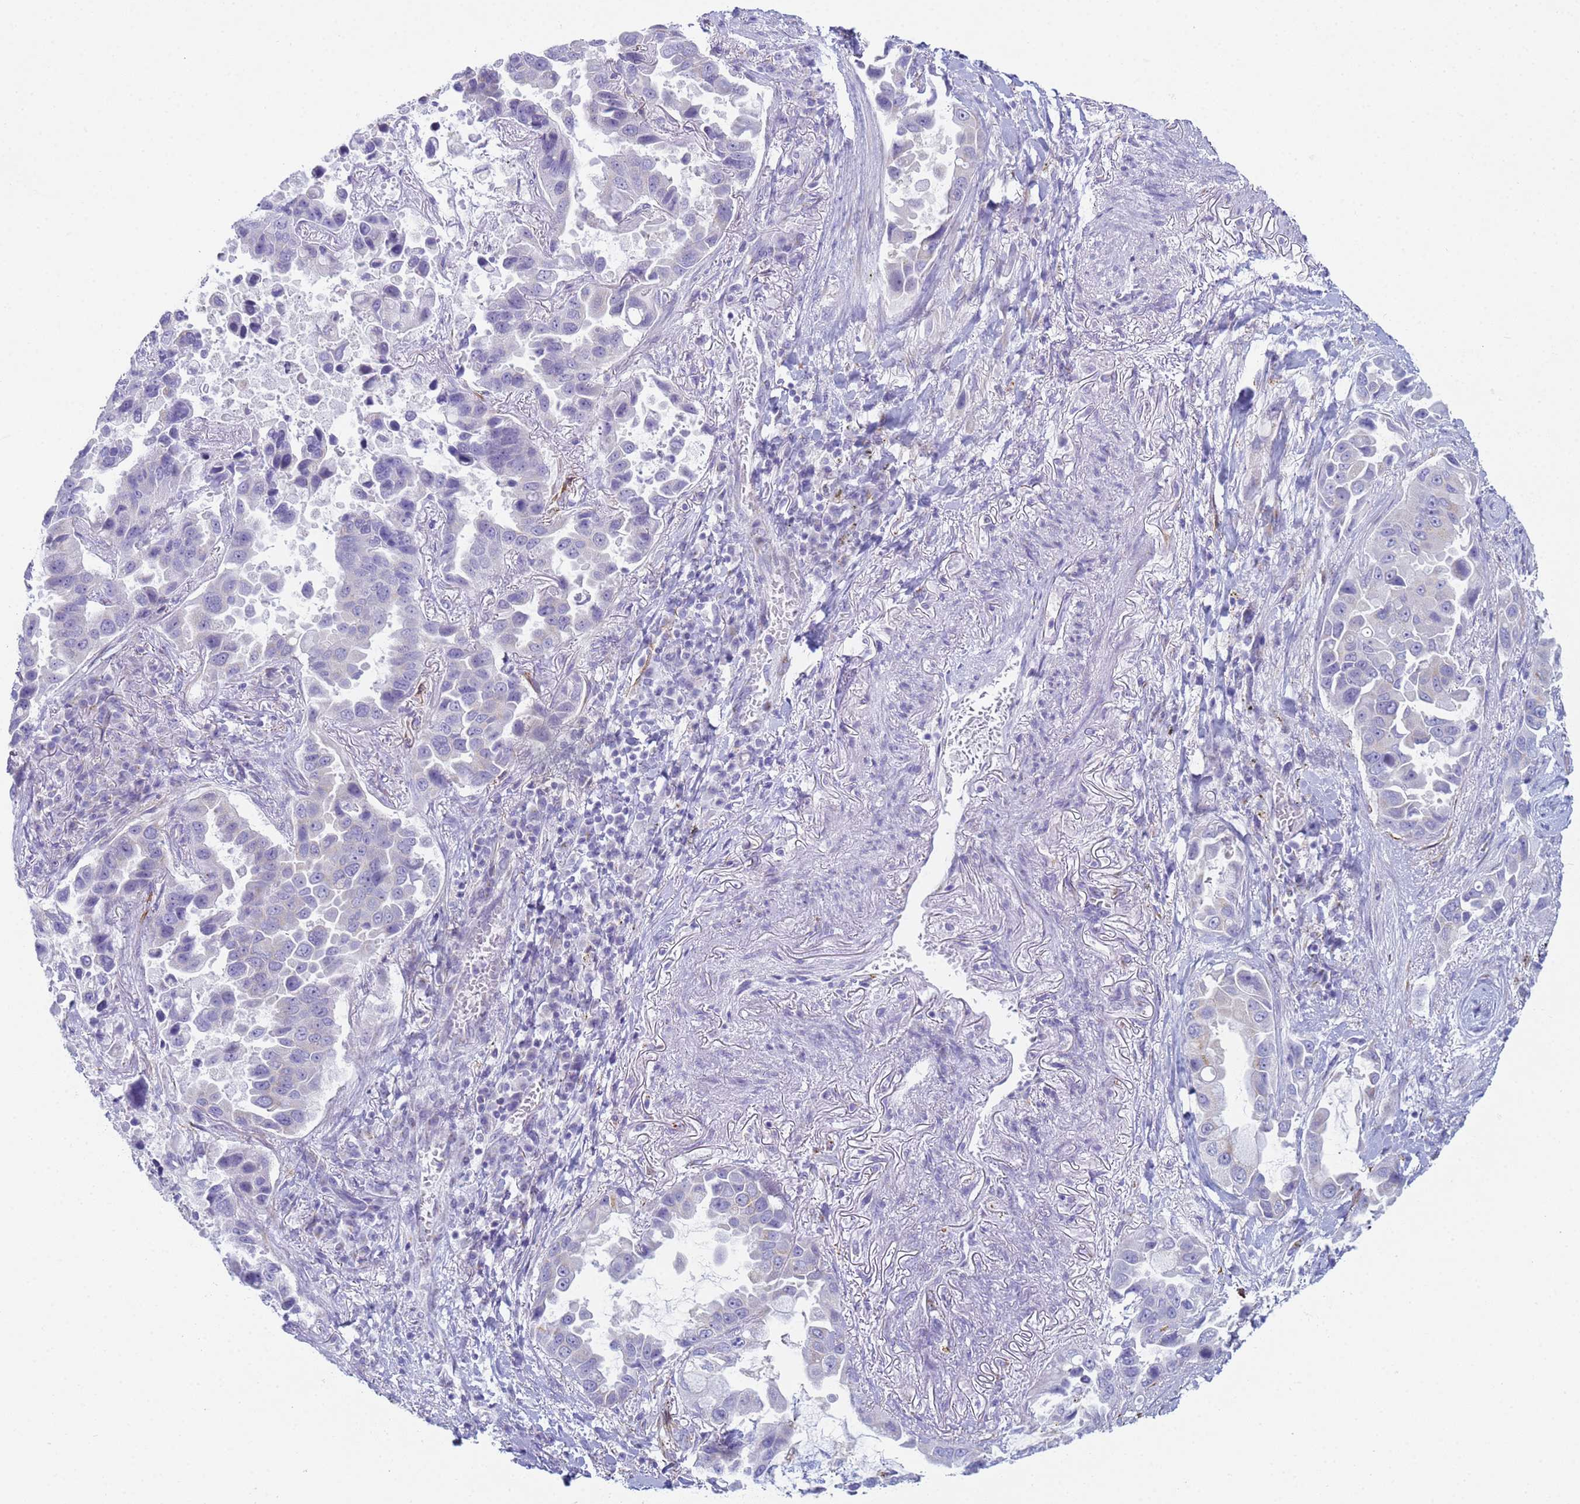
{"staining": {"intensity": "negative", "quantity": "none", "location": "none"}, "tissue": "lung cancer", "cell_type": "Tumor cells", "image_type": "cancer", "snomed": [{"axis": "morphology", "description": "Adenocarcinoma, NOS"}, {"axis": "topography", "description": "Lung"}], "caption": "Lung adenocarcinoma was stained to show a protein in brown. There is no significant staining in tumor cells.", "gene": "CR1", "patient": {"sex": "male", "age": 64}}